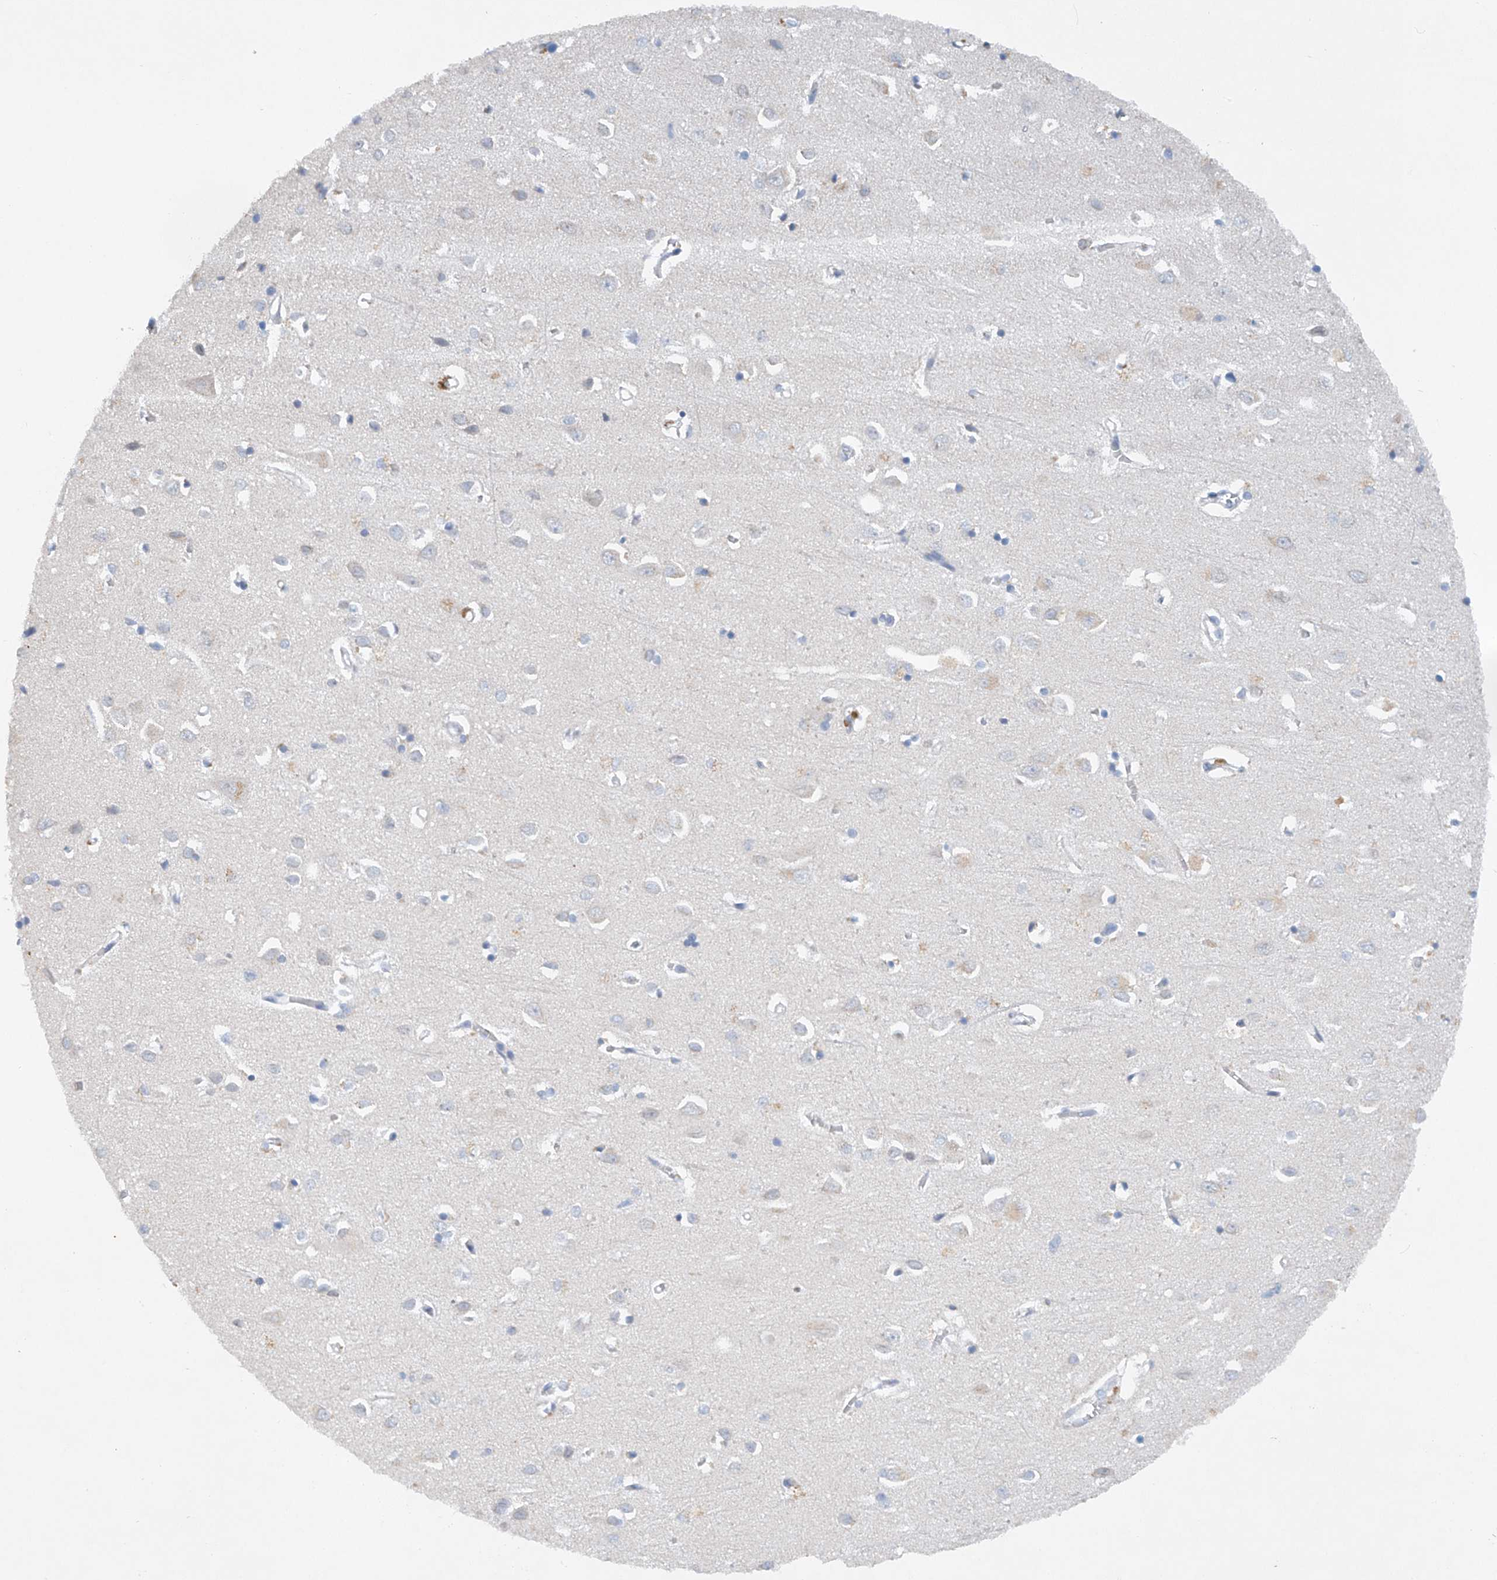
{"staining": {"intensity": "negative", "quantity": "none", "location": "none"}, "tissue": "cerebral cortex", "cell_type": "Endothelial cells", "image_type": "normal", "snomed": [{"axis": "morphology", "description": "Normal tissue, NOS"}, {"axis": "topography", "description": "Cerebral cortex"}], "caption": "Benign cerebral cortex was stained to show a protein in brown. There is no significant positivity in endothelial cells.", "gene": "CEP85L", "patient": {"sex": "female", "age": 64}}